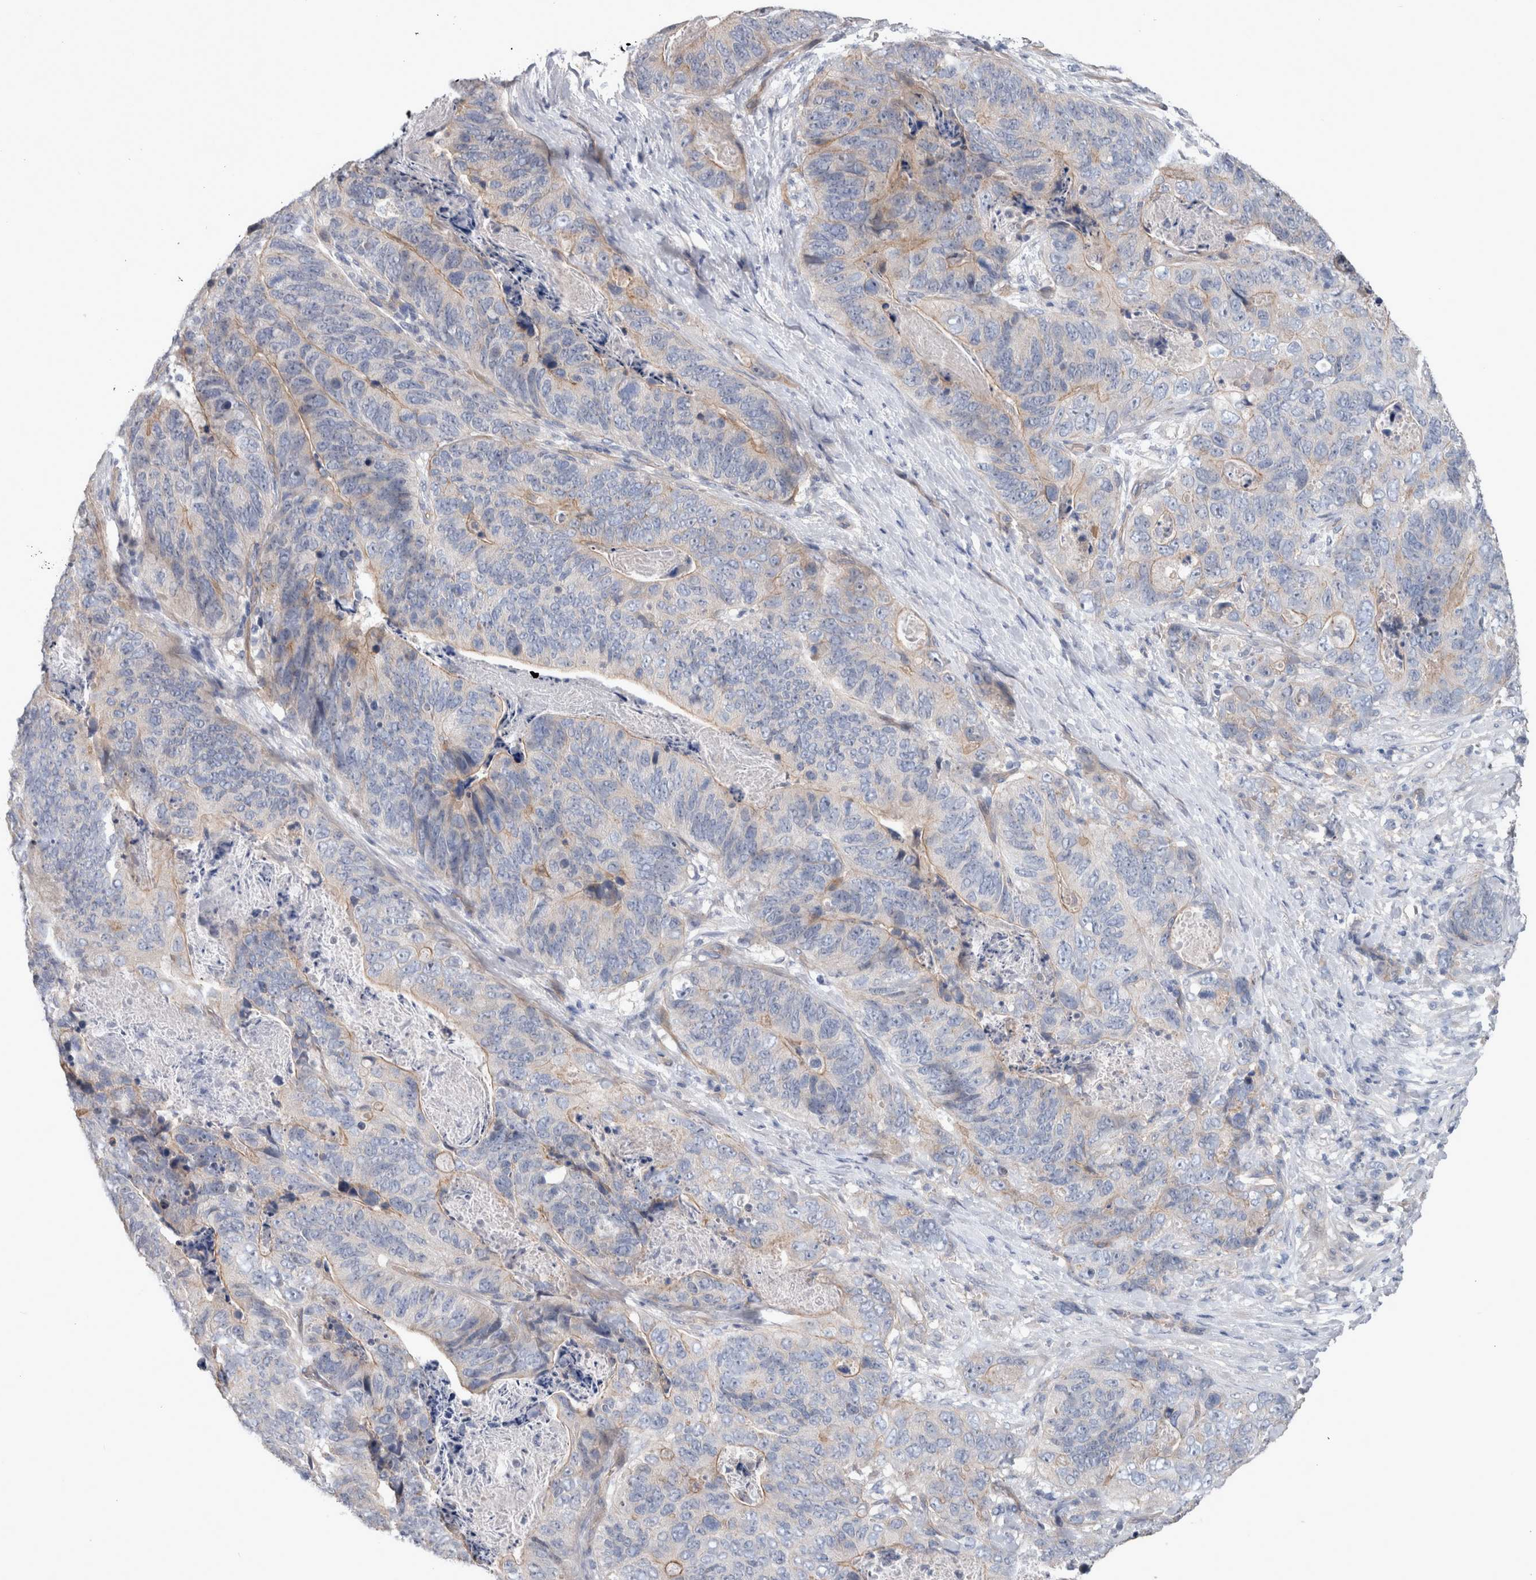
{"staining": {"intensity": "weak", "quantity": "<25%", "location": "cytoplasmic/membranous"}, "tissue": "stomach cancer", "cell_type": "Tumor cells", "image_type": "cancer", "snomed": [{"axis": "morphology", "description": "Normal tissue, NOS"}, {"axis": "morphology", "description": "Adenocarcinoma, NOS"}, {"axis": "topography", "description": "Stomach"}], "caption": "Tumor cells are negative for protein expression in human adenocarcinoma (stomach). The staining is performed using DAB brown chromogen with nuclei counter-stained in using hematoxylin.", "gene": "BCAM", "patient": {"sex": "female", "age": 89}}